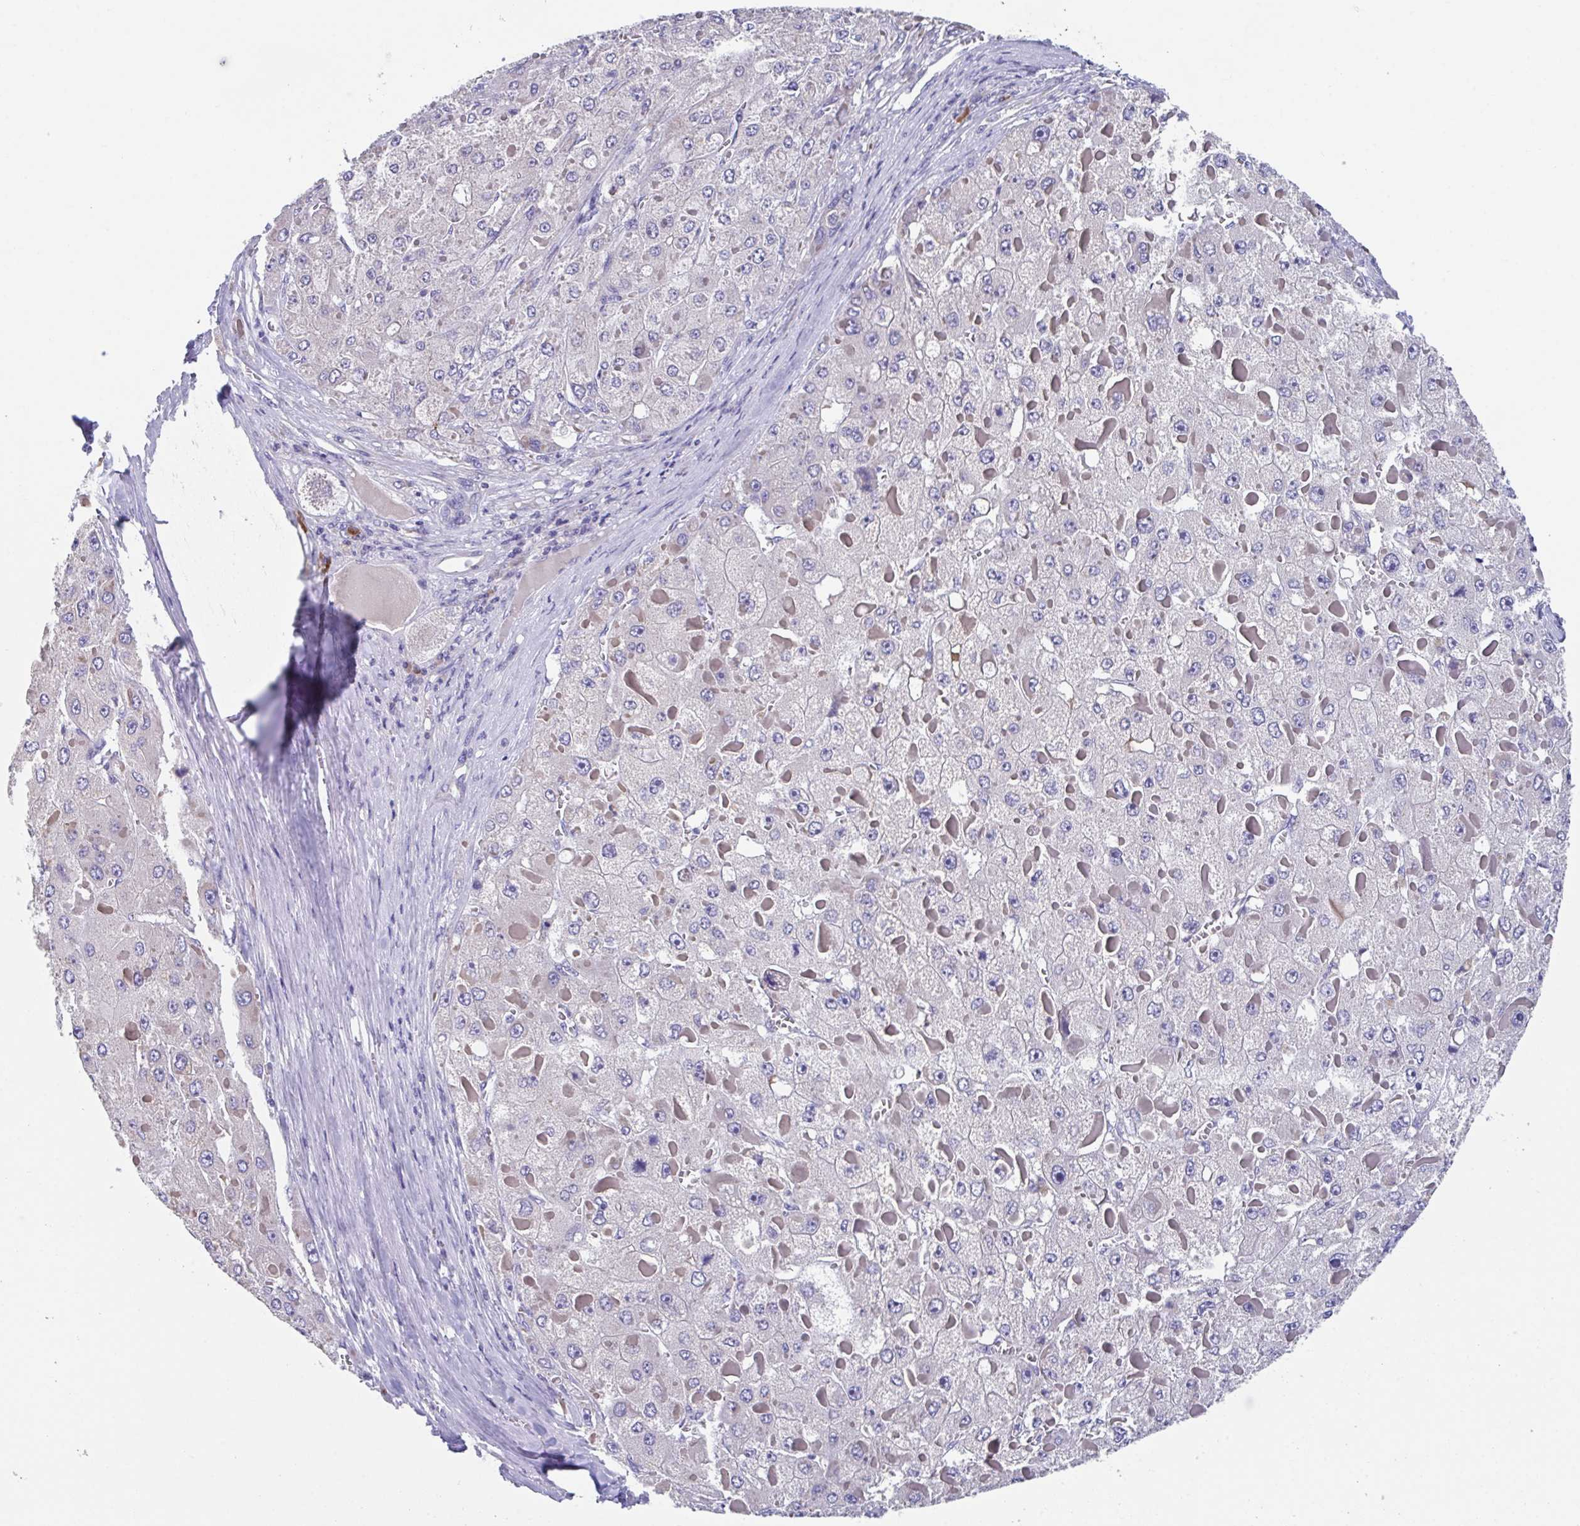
{"staining": {"intensity": "negative", "quantity": "none", "location": "none"}, "tissue": "liver cancer", "cell_type": "Tumor cells", "image_type": "cancer", "snomed": [{"axis": "morphology", "description": "Carcinoma, Hepatocellular, NOS"}, {"axis": "topography", "description": "Liver"}], "caption": "A high-resolution micrograph shows immunohistochemistry (IHC) staining of liver hepatocellular carcinoma, which reveals no significant positivity in tumor cells. (DAB IHC with hematoxylin counter stain).", "gene": "LRRC58", "patient": {"sex": "female", "age": 73}}